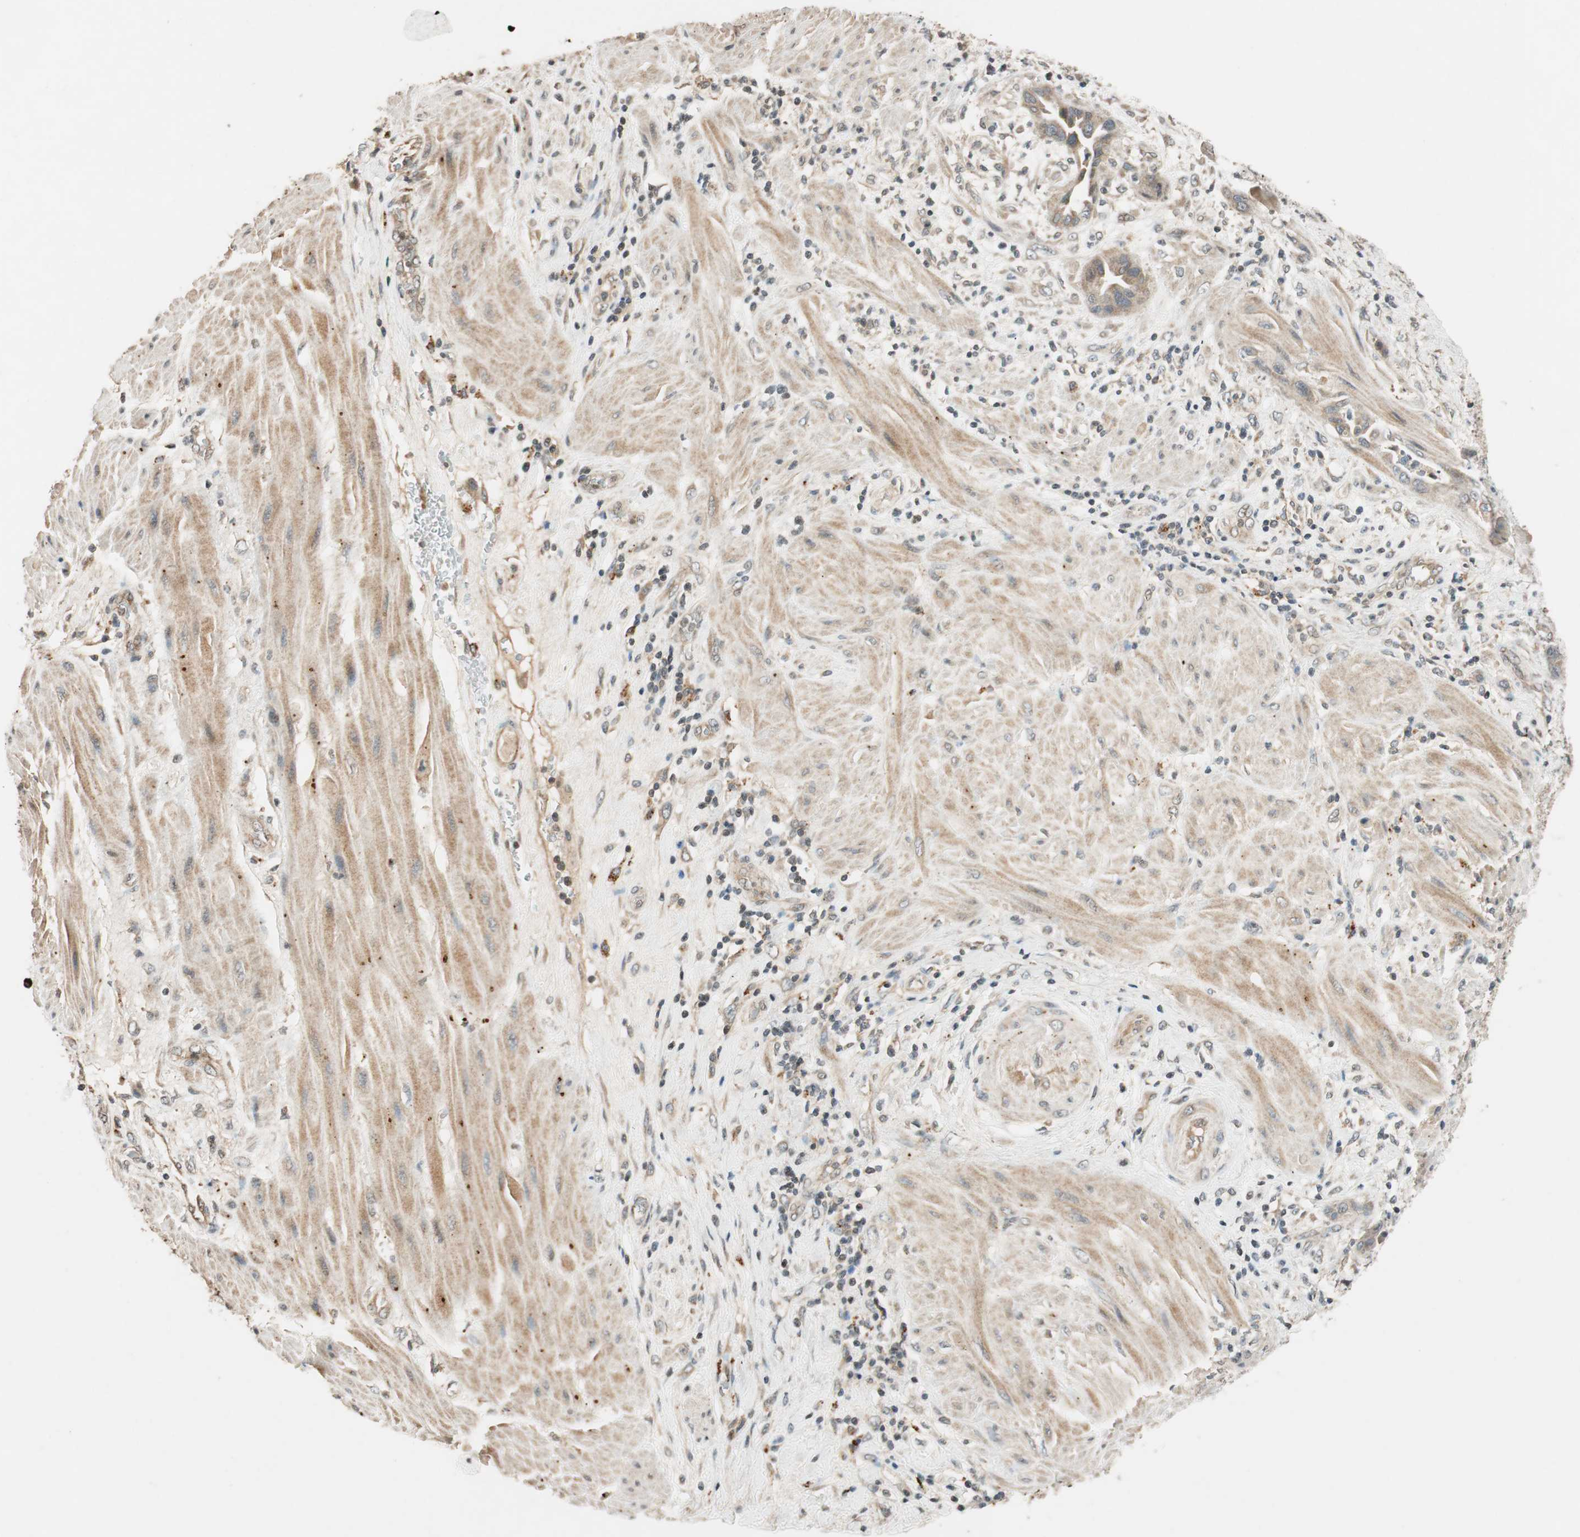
{"staining": {"intensity": "weak", "quantity": ">75%", "location": "cytoplasmic/membranous"}, "tissue": "pancreatic cancer", "cell_type": "Tumor cells", "image_type": "cancer", "snomed": [{"axis": "morphology", "description": "Adenocarcinoma, NOS"}, {"axis": "topography", "description": "Pancreas"}], "caption": "A brown stain shows weak cytoplasmic/membranous positivity of a protein in pancreatic cancer tumor cells.", "gene": "GLB1", "patient": {"sex": "female", "age": 64}}